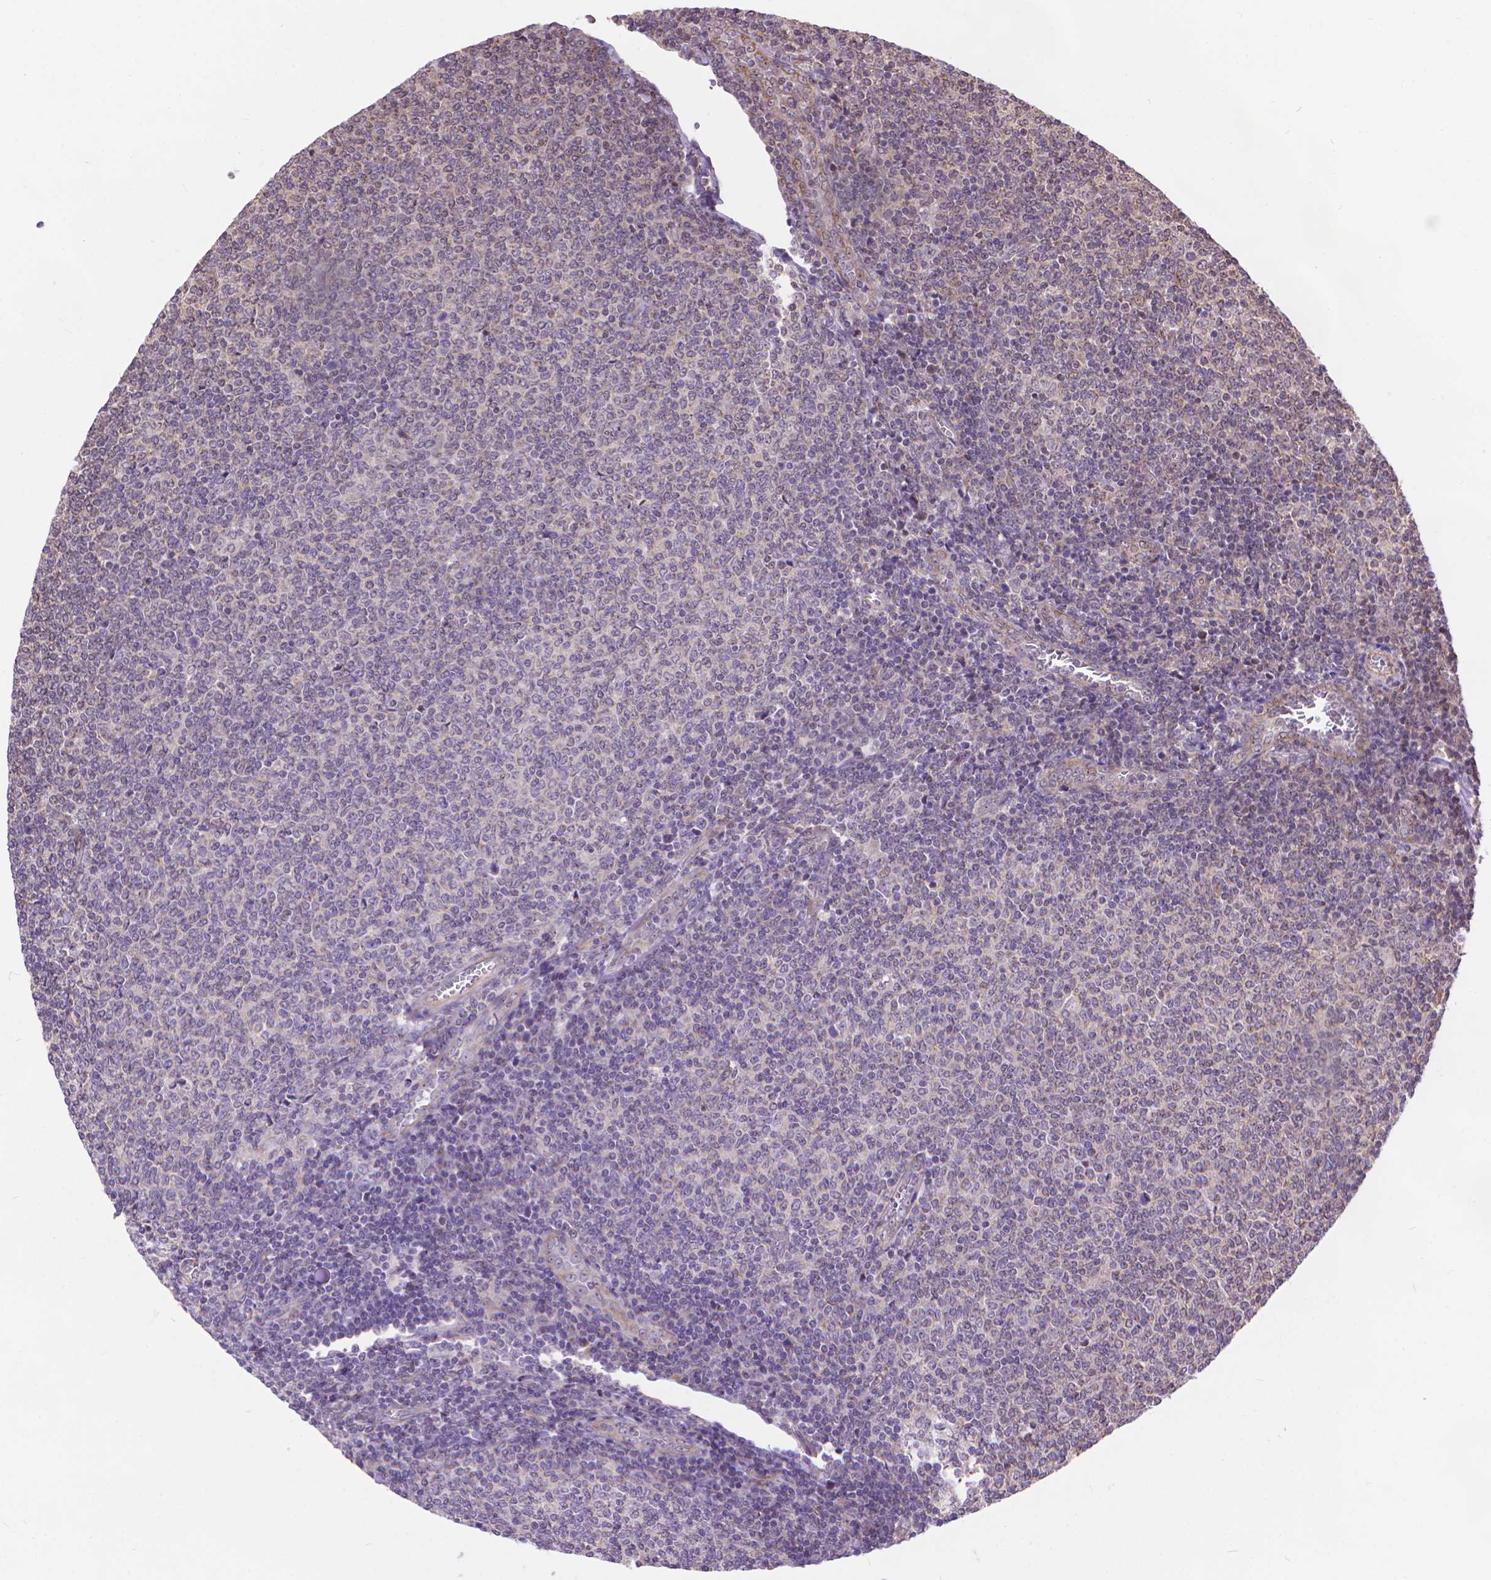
{"staining": {"intensity": "negative", "quantity": "none", "location": "none"}, "tissue": "lymphoma", "cell_type": "Tumor cells", "image_type": "cancer", "snomed": [{"axis": "morphology", "description": "Malignant lymphoma, non-Hodgkin's type, Low grade"}, {"axis": "topography", "description": "Lymph node"}], "caption": "DAB immunohistochemical staining of lymphoma displays no significant positivity in tumor cells.", "gene": "TMEM135", "patient": {"sex": "male", "age": 52}}